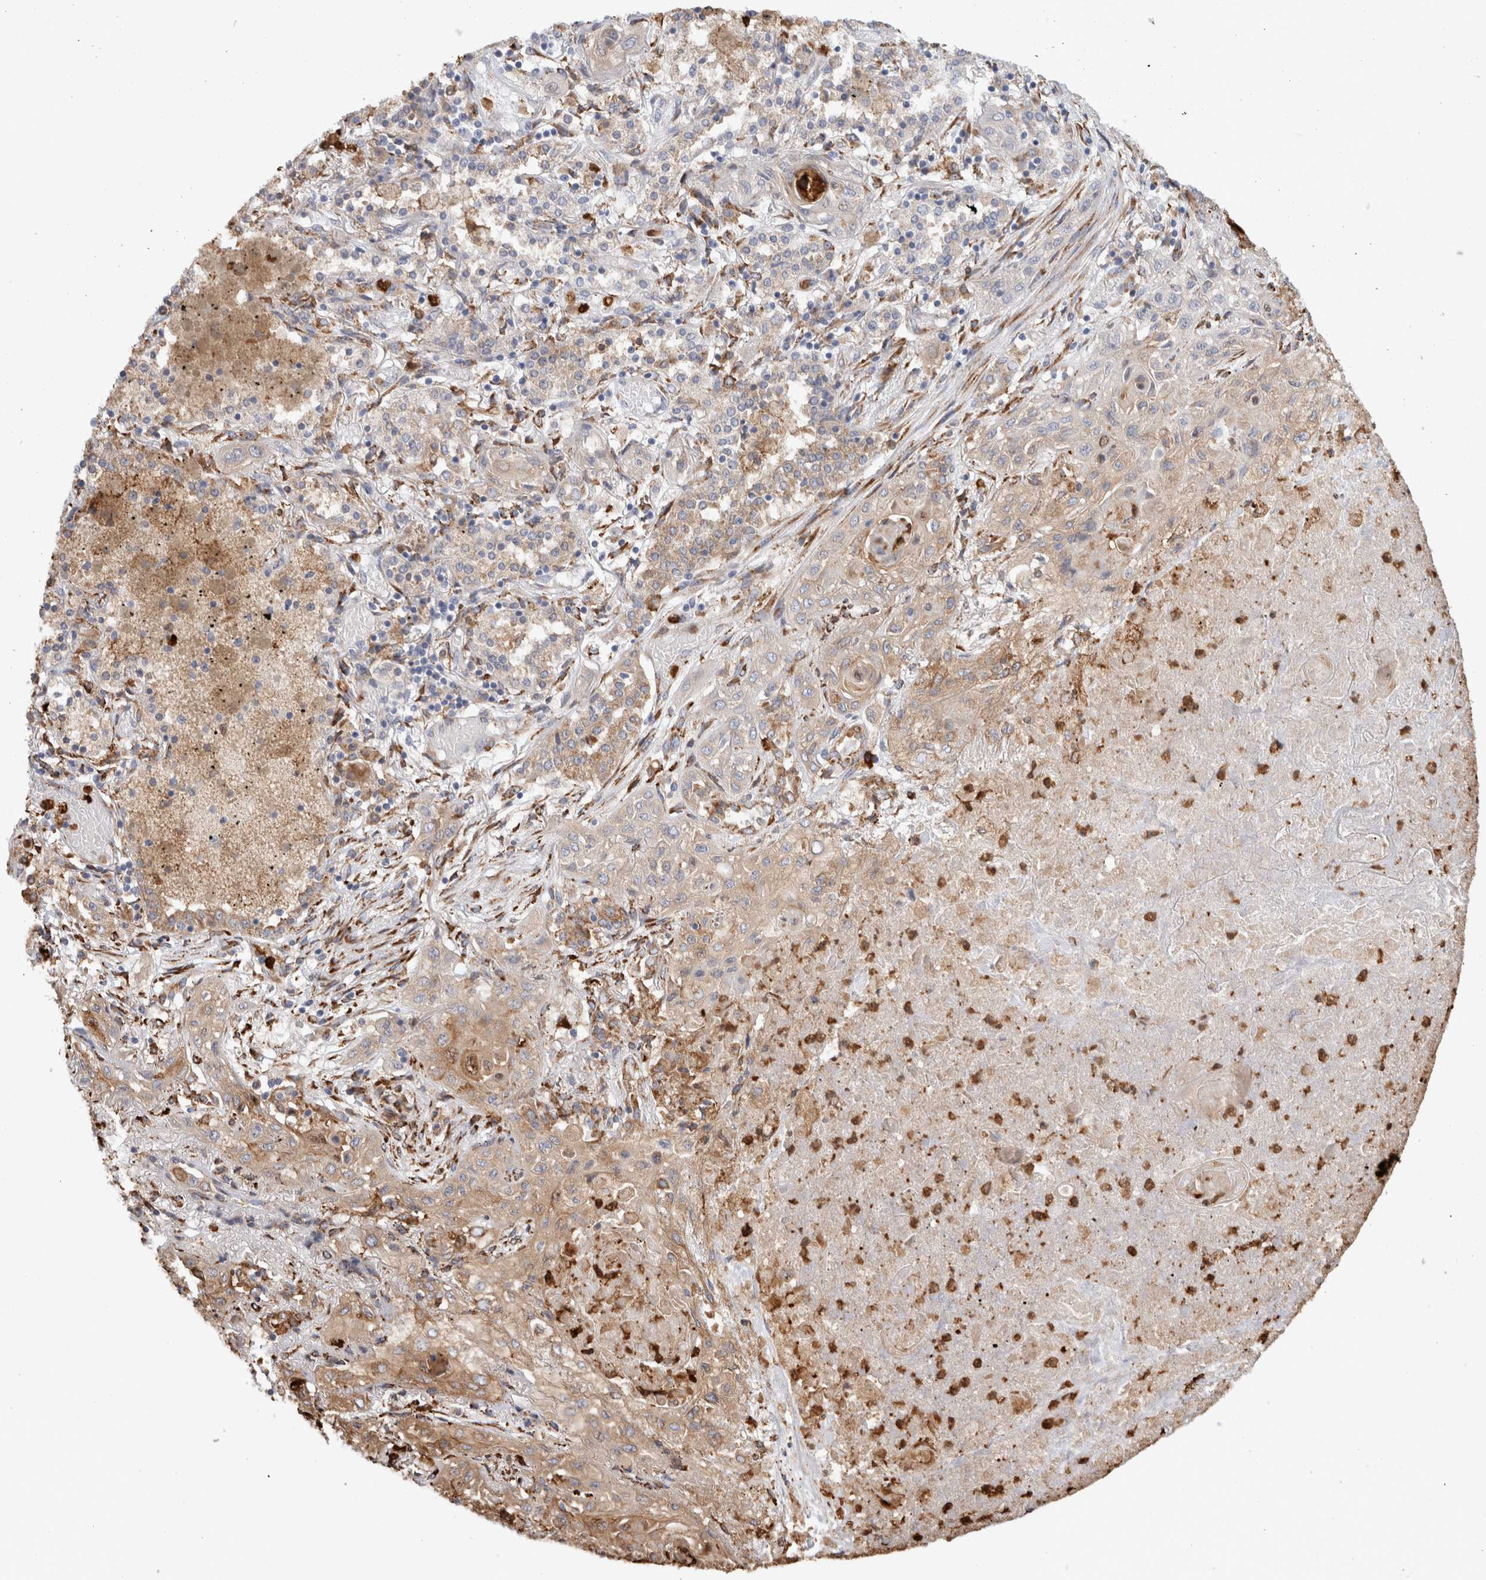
{"staining": {"intensity": "weak", "quantity": "25%-75%", "location": "cytoplasmic/membranous"}, "tissue": "lung cancer", "cell_type": "Tumor cells", "image_type": "cancer", "snomed": [{"axis": "morphology", "description": "Squamous cell carcinoma, NOS"}, {"axis": "topography", "description": "Lung"}], "caption": "The immunohistochemical stain labels weak cytoplasmic/membranous expression in tumor cells of squamous cell carcinoma (lung) tissue.", "gene": "P4HA1", "patient": {"sex": "female", "age": 47}}